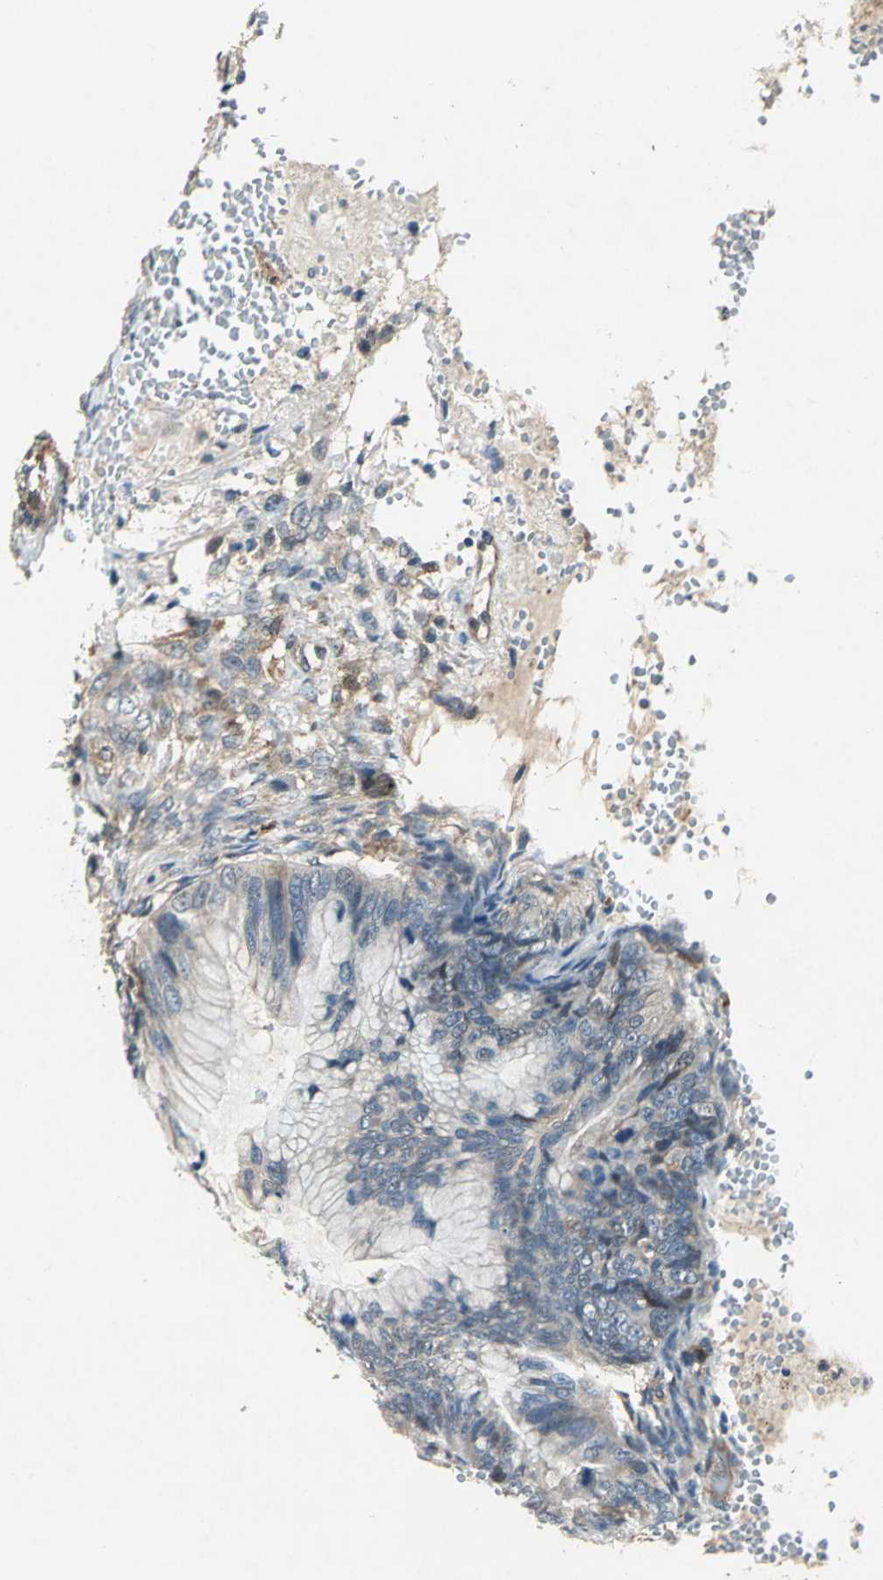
{"staining": {"intensity": "weak", "quantity": ">75%", "location": "cytoplasmic/membranous"}, "tissue": "ovarian cancer", "cell_type": "Tumor cells", "image_type": "cancer", "snomed": [{"axis": "morphology", "description": "Cystadenocarcinoma, mucinous, NOS"}, {"axis": "topography", "description": "Ovary"}], "caption": "A brown stain labels weak cytoplasmic/membranous positivity of a protein in human ovarian mucinous cystadenocarcinoma tumor cells. Nuclei are stained in blue.", "gene": "RRM2B", "patient": {"sex": "female", "age": 36}}